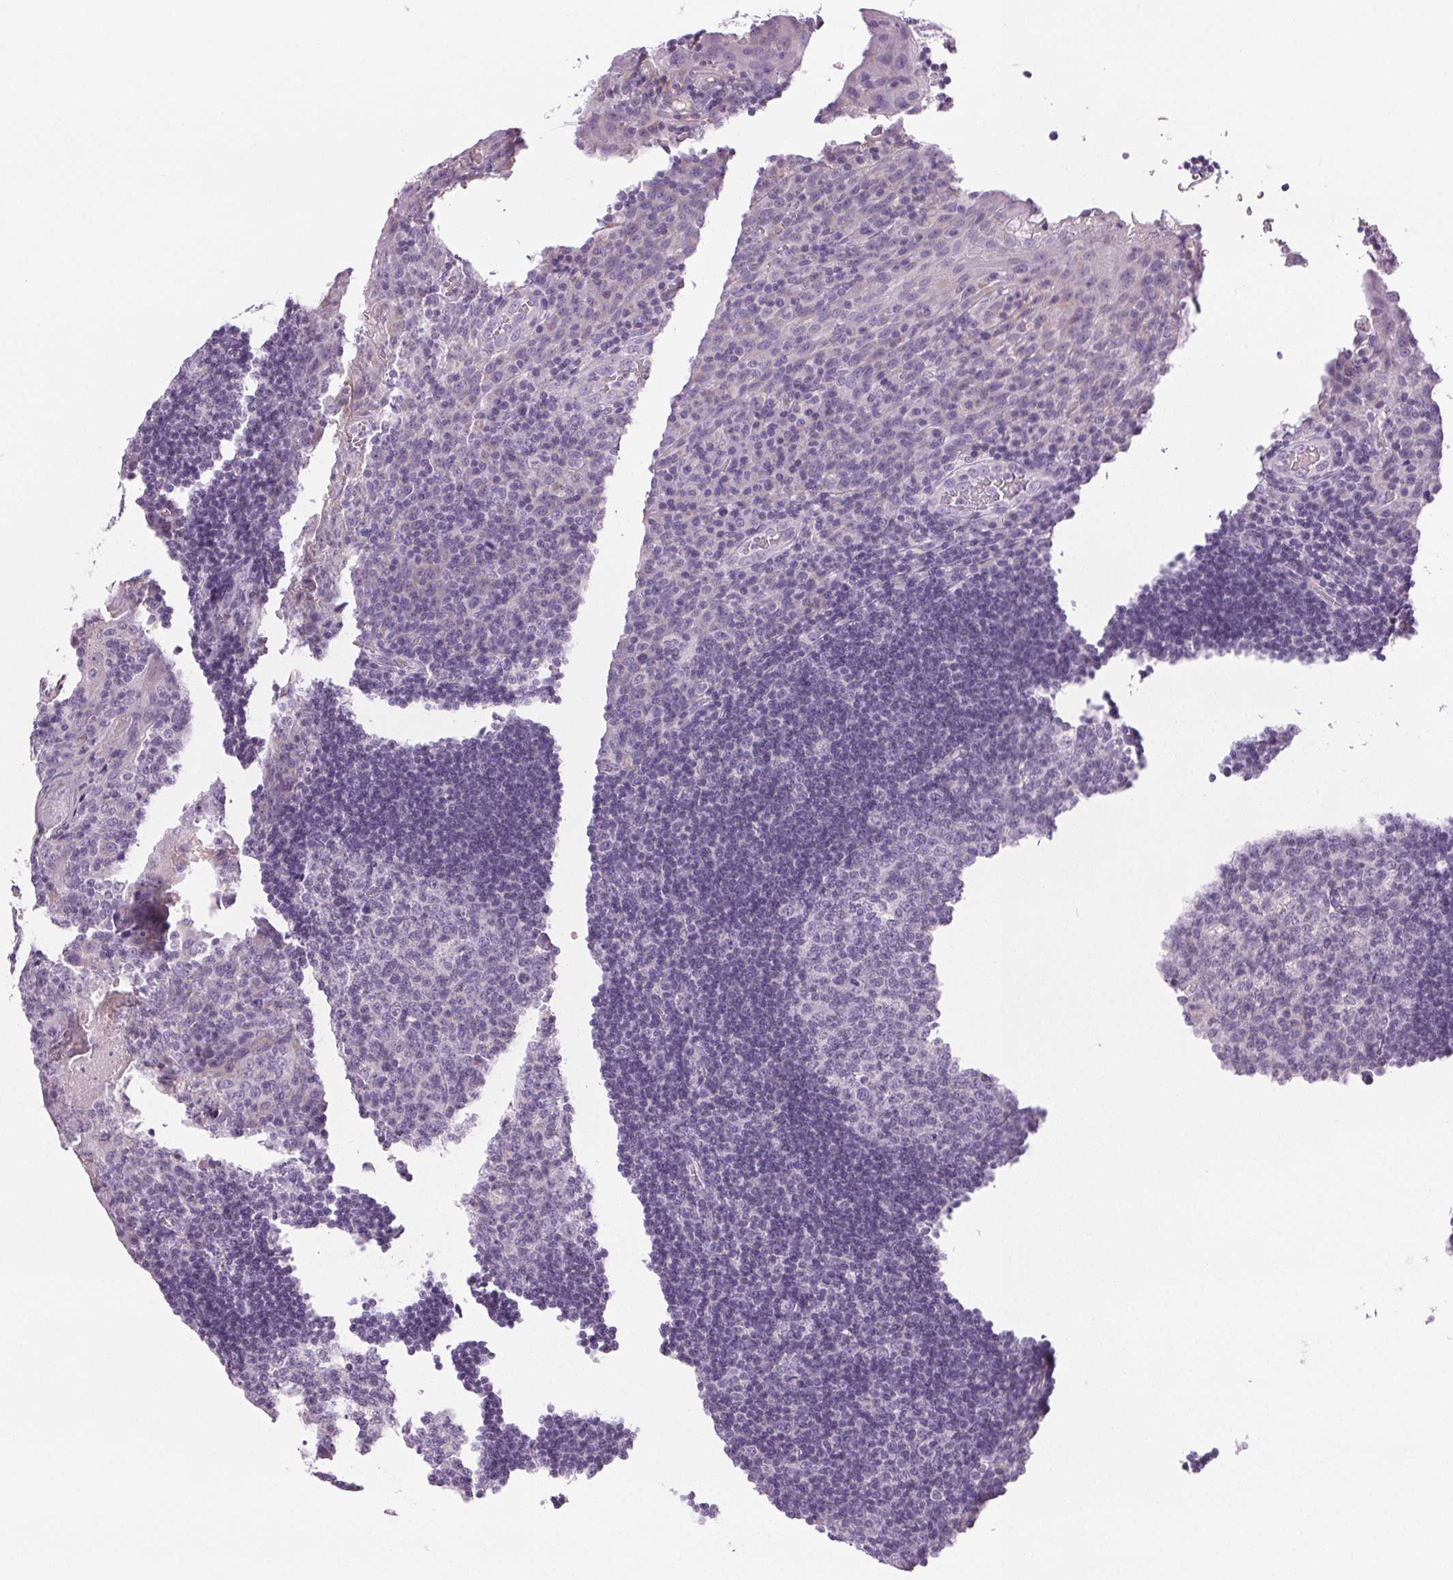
{"staining": {"intensity": "negative", "quantity": "none", "location": "none"}, "tissue": "tonsil", "cell_type": "Germinal center cells", "image_type": "normal", "snomed": [{"axis": "morphology", "description": "Normal tissue, NOS"}, {"axis": "topography", "description": "Tonsil"}], "caption": "IHC histopathology image of unremarkable tonsil: tonsil stained with DAB (3,3'-diaminobenzidine) exhibits no significant protein positivity in germinal center cells. (Brightfield microscopy of DAB immunohistochemistry at high magnification).", "gene": "COL7A1", "patient": {"sex": "male", "age": 17}}